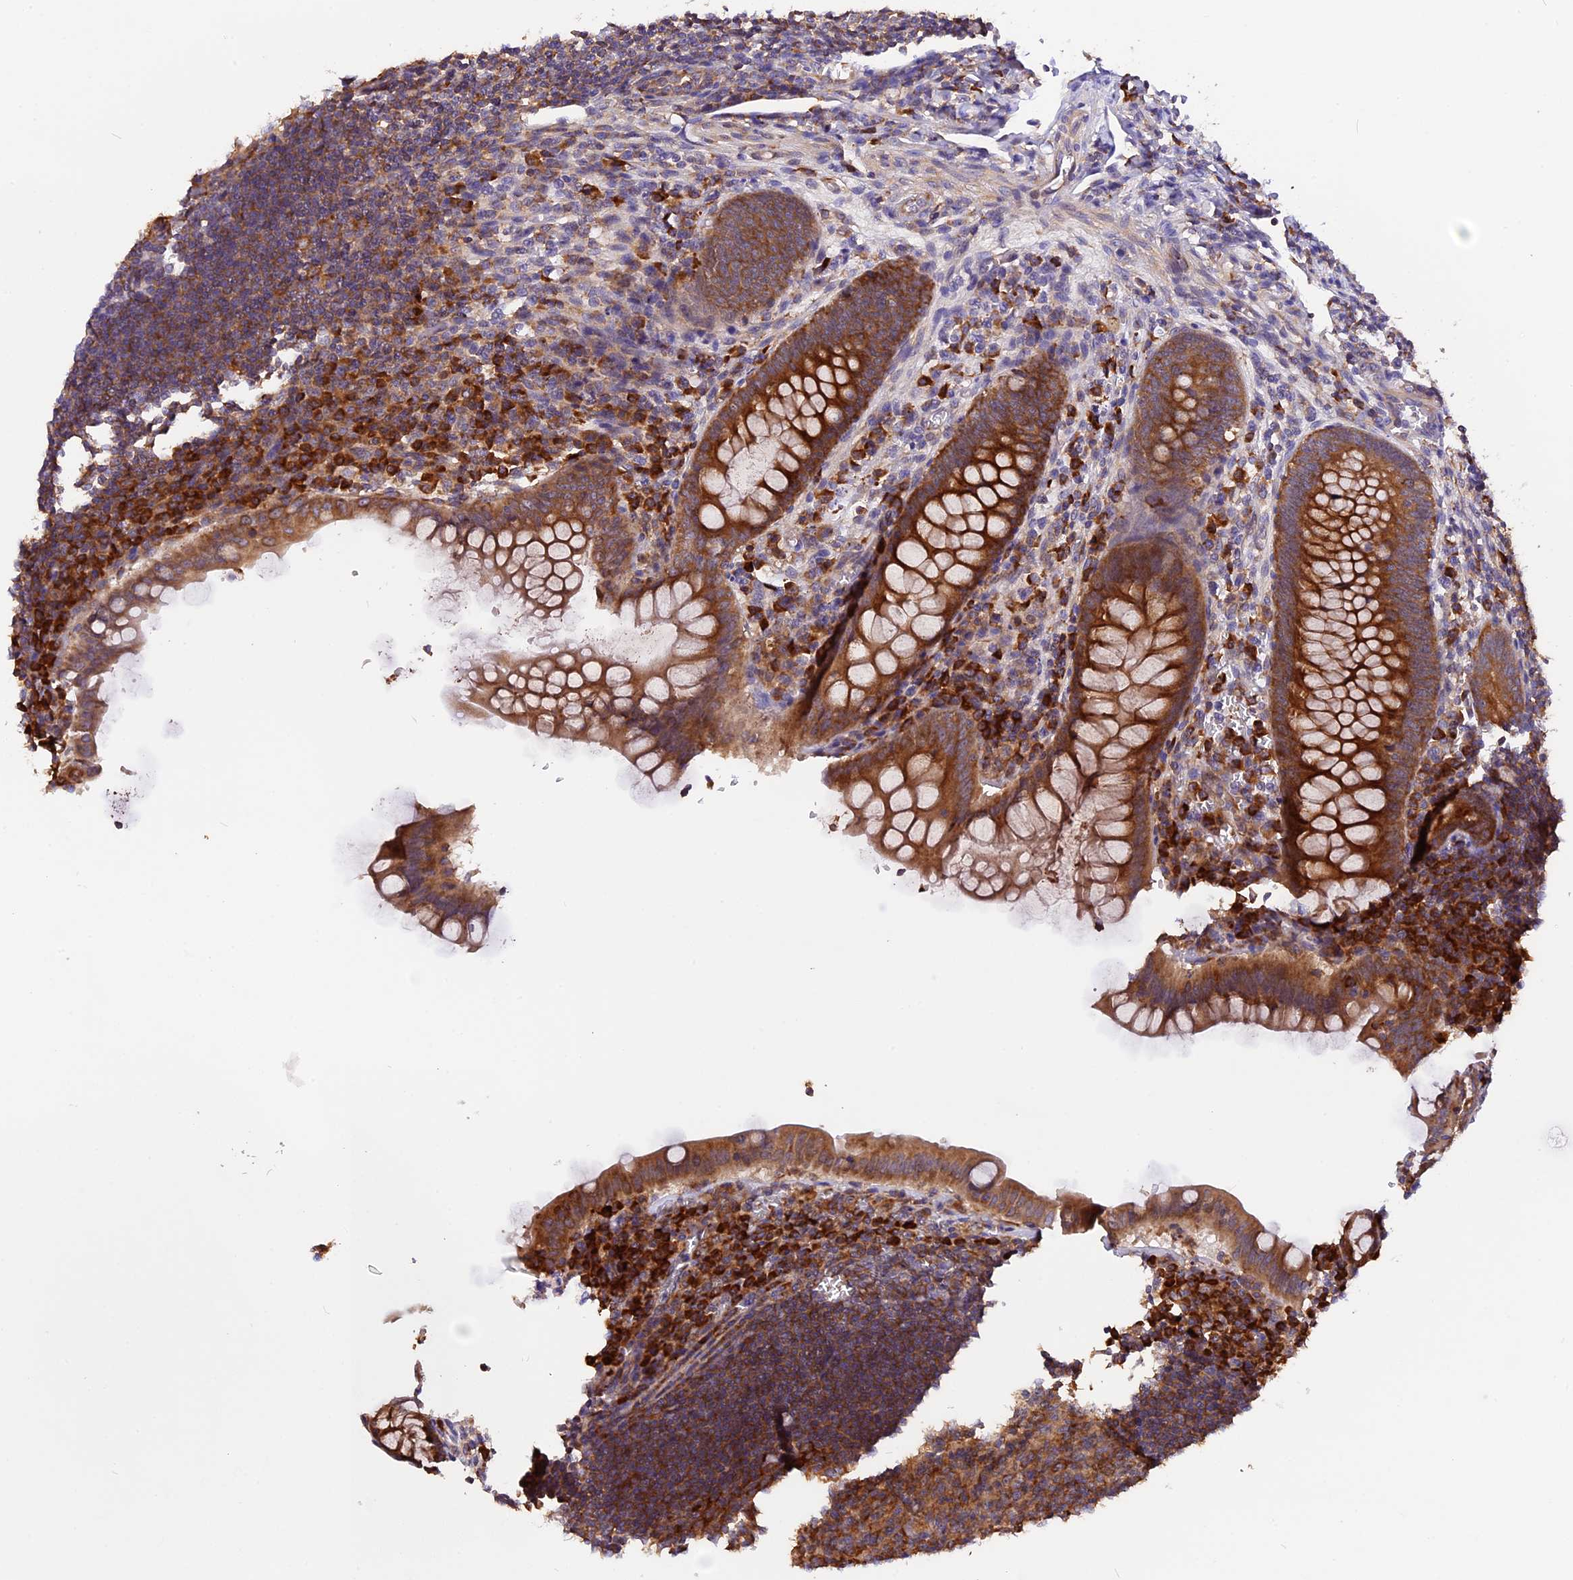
{"staining": {"intensity": "strong", "quantity": ">75%", "location": "cytoplasmic/membranous"}, "tissue": "appendix", "cell_type": "Glandular cells", "image_type": "normal", "snomed": [{"axis": "morphology", "description": "Normal tissue, NOS"}, {"axis": "topography", "description": "Appendix"}], "caption": "The photomicrograph reveals staining of unremarkable appendix, revealing strong cytoplasmic/membranous protein positivity (brown color) within glandular cells.", "gene": "GNPTAB", "patient": {"sex": "female", "age": 33}}